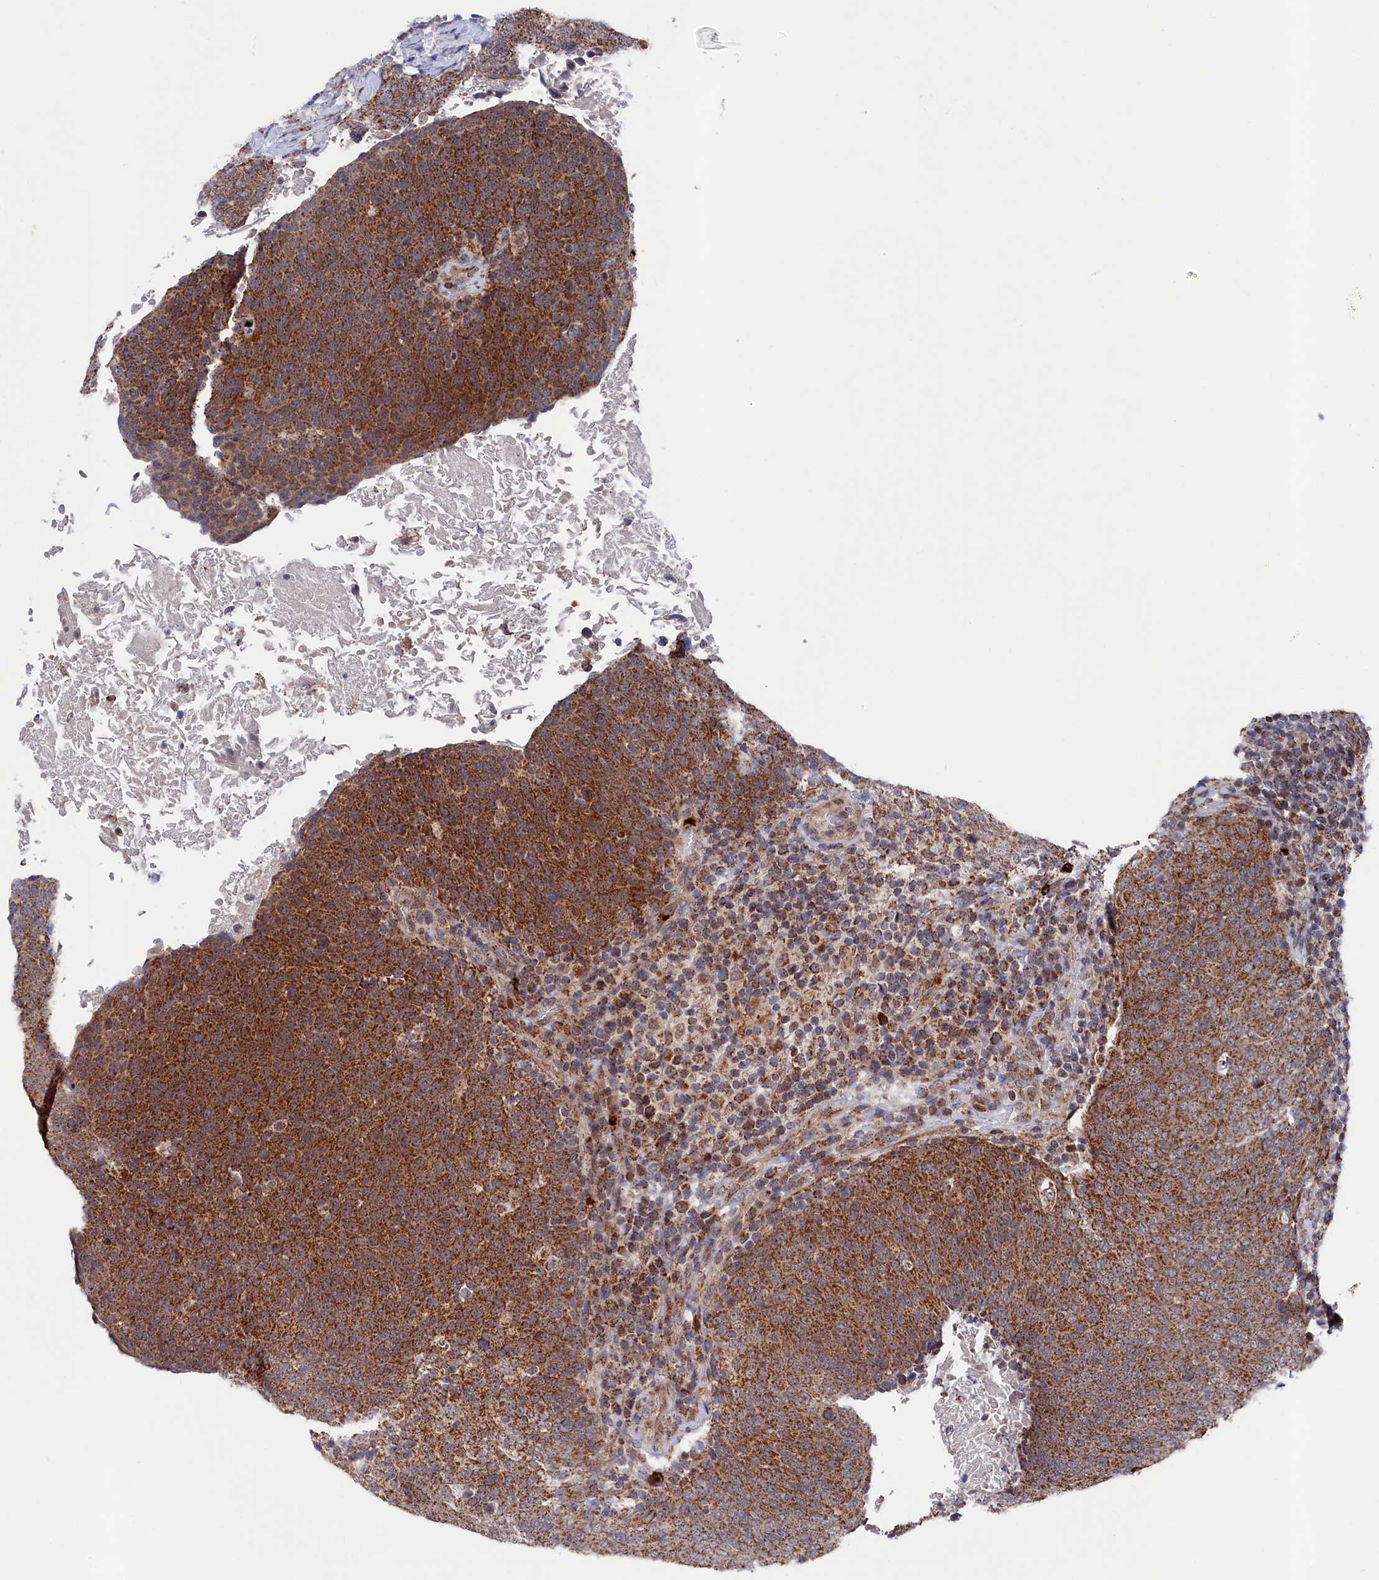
{"staining": {"intensity": "moderate", "quantity": ">75%", "location": "cytoplasmic/membranous"}, "tissue": "head and neck cancer", "cell_type": "Tumor cells", "image_type": "cancer", "snomed": [{"axis": "morphology", "description": "Squamous cell carcinoma, NOS"}, {"axis": "morphology", "description": "Squamous cell carcinoma, metastatic, NOS"}, {"axis": "topography", "description": "Lymph node"}, {"axis": "topography", "description": "Head-Neck"}], "caption": "Immunohistochemical staining of squamous cell carcinoma (head and neck) exhibits medium levels of moderate cytoplasmic/membranous protein expression in about >75% of tumor cells.", "gene": "CHCHD1", "patient": {"sex": "male", "age": 62}}